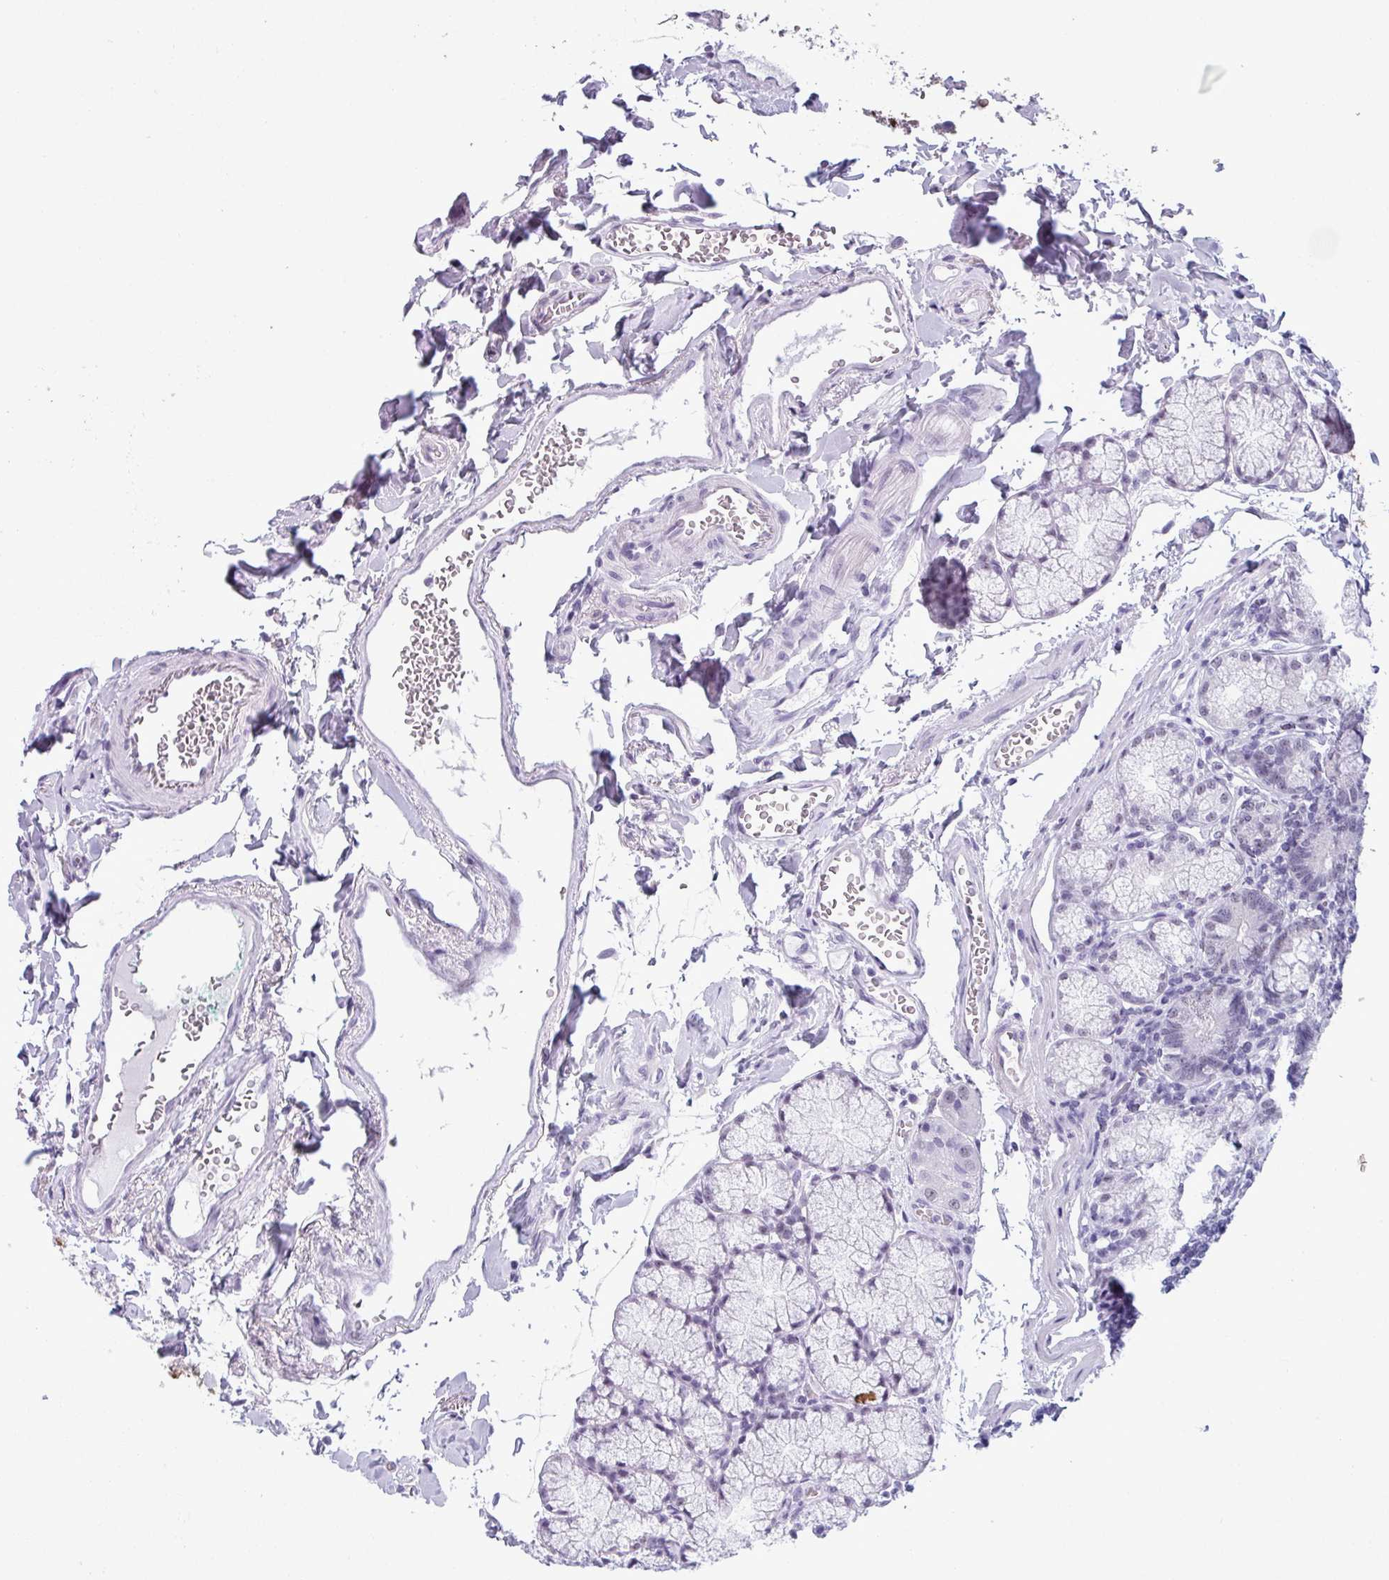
{"staining": {"intensity": "weak", "quantity": "25%-75%", "location": "nuclear"}, "tissue": "duodenum", "cell_type": "Glandular cells", "image_type": "normal", "snomed": [{"axis": "morphology", "description": "Normal tissue, NOS"}, {"axis": "topography", "description": "Duodenum"}], "caption": "This micrograph demonstrates IHC staining of normal duodenum, with low weak nuclear positivity in about 25%-75% of glandular cells.", "gene": "SRGAP1", "patient": {"sex": "female", "age": 67}}